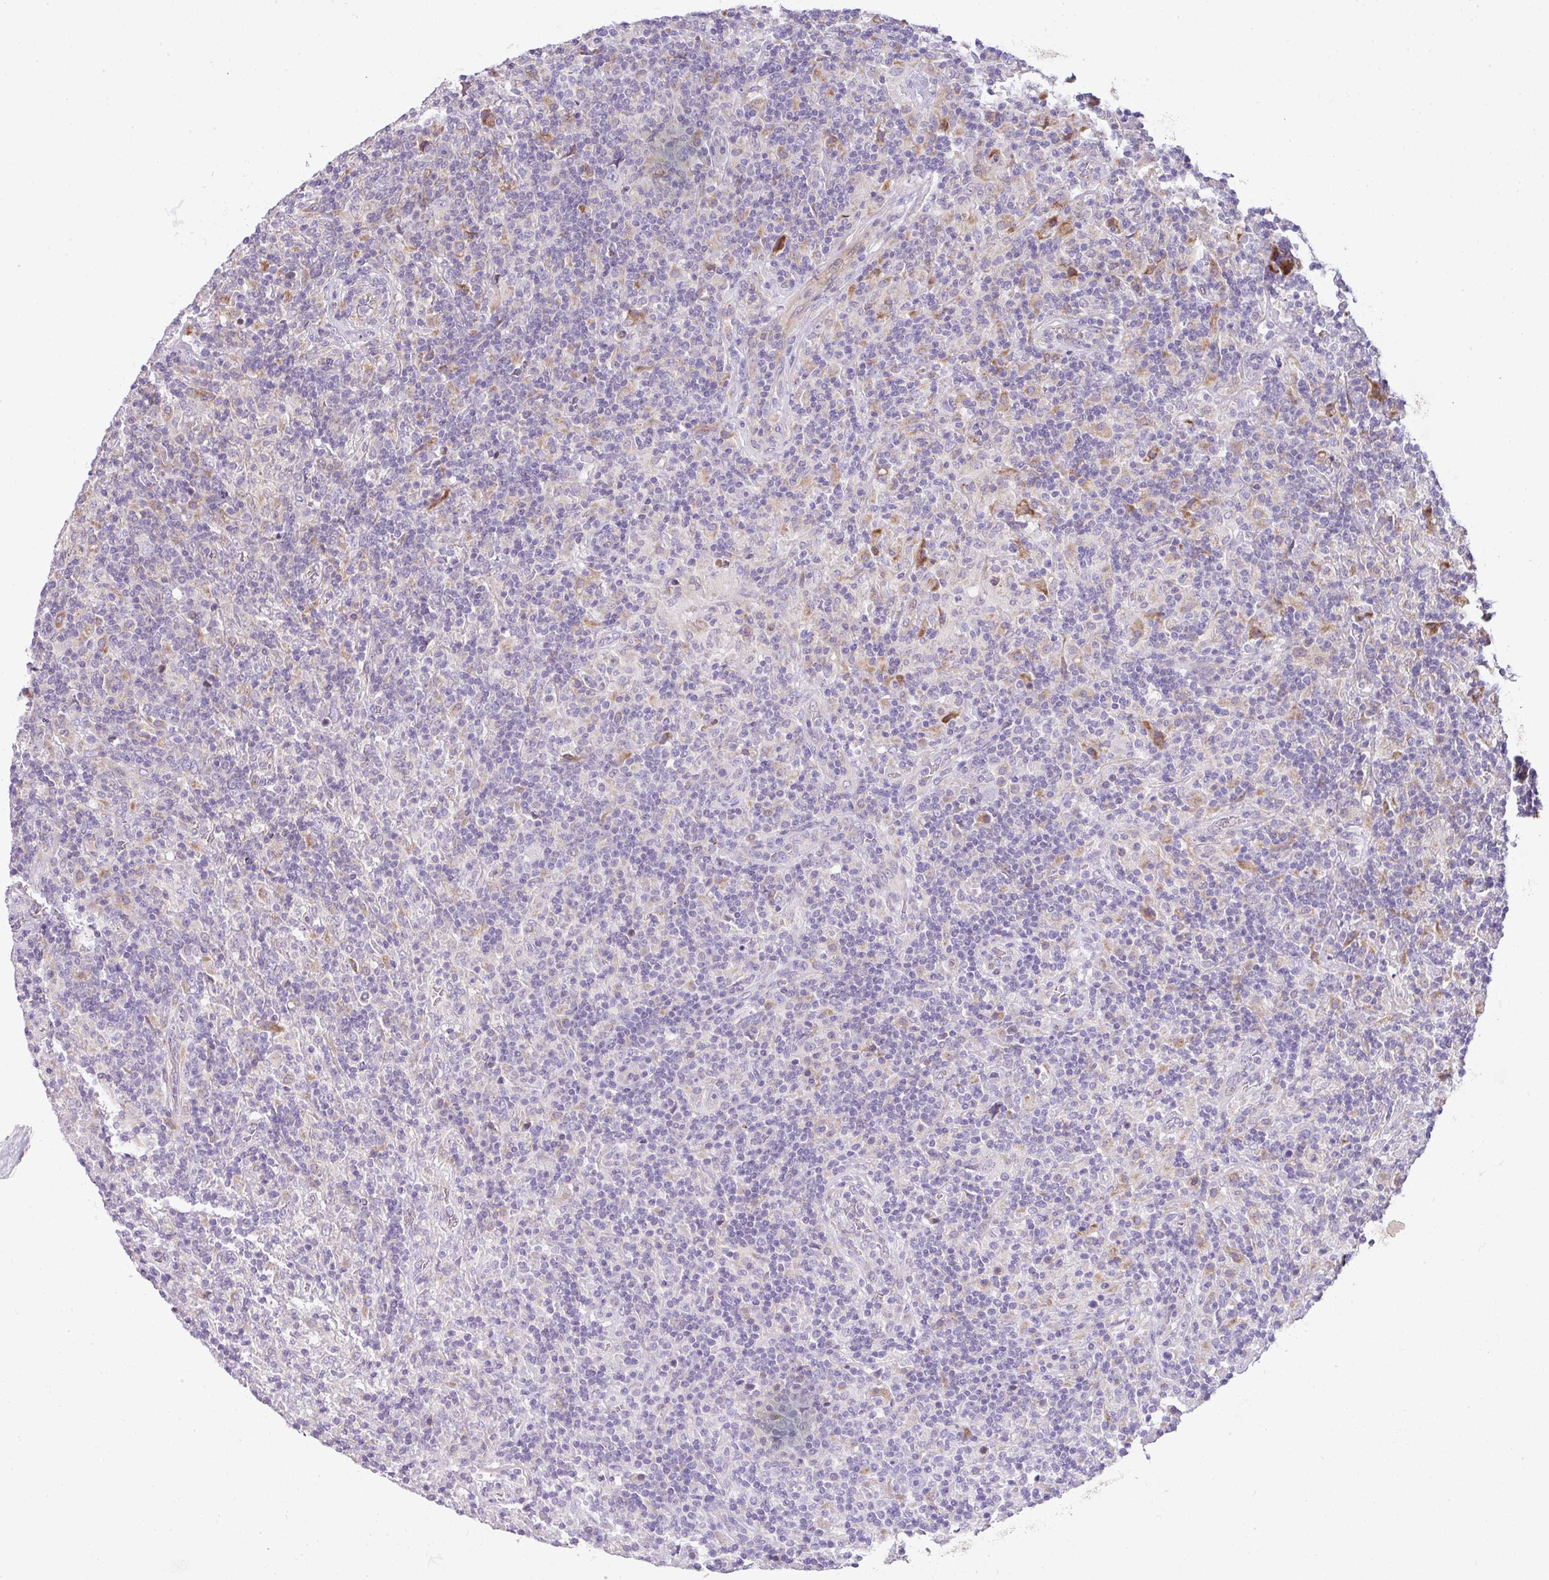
{"staining": {"intensity": "negative", "quantity": "none", "location": "none"}, "tissue": "lymphoma", "cell_type": "Tumor cells", "image_type": "cancer", "snomed": [{"axis": "morphology", "description": "Hodgkin's disease, NOS"}, {"axis": "topography", "description": "Lymph node"}], "caption": "A high-resolution photomicrograph shows IHC staining of Hodgkin's disease, which exhibits no significant positivity in tumor cells. (Stains: DAB (3,3'-diaminobenzidine) immunohistochemistry (IHC) with hematoxylin counter stain, Microscopy: brightfield microscopy at high magnification).", "gene": "PIK3R5", "patient": {"sex": "male", "age": 70}}